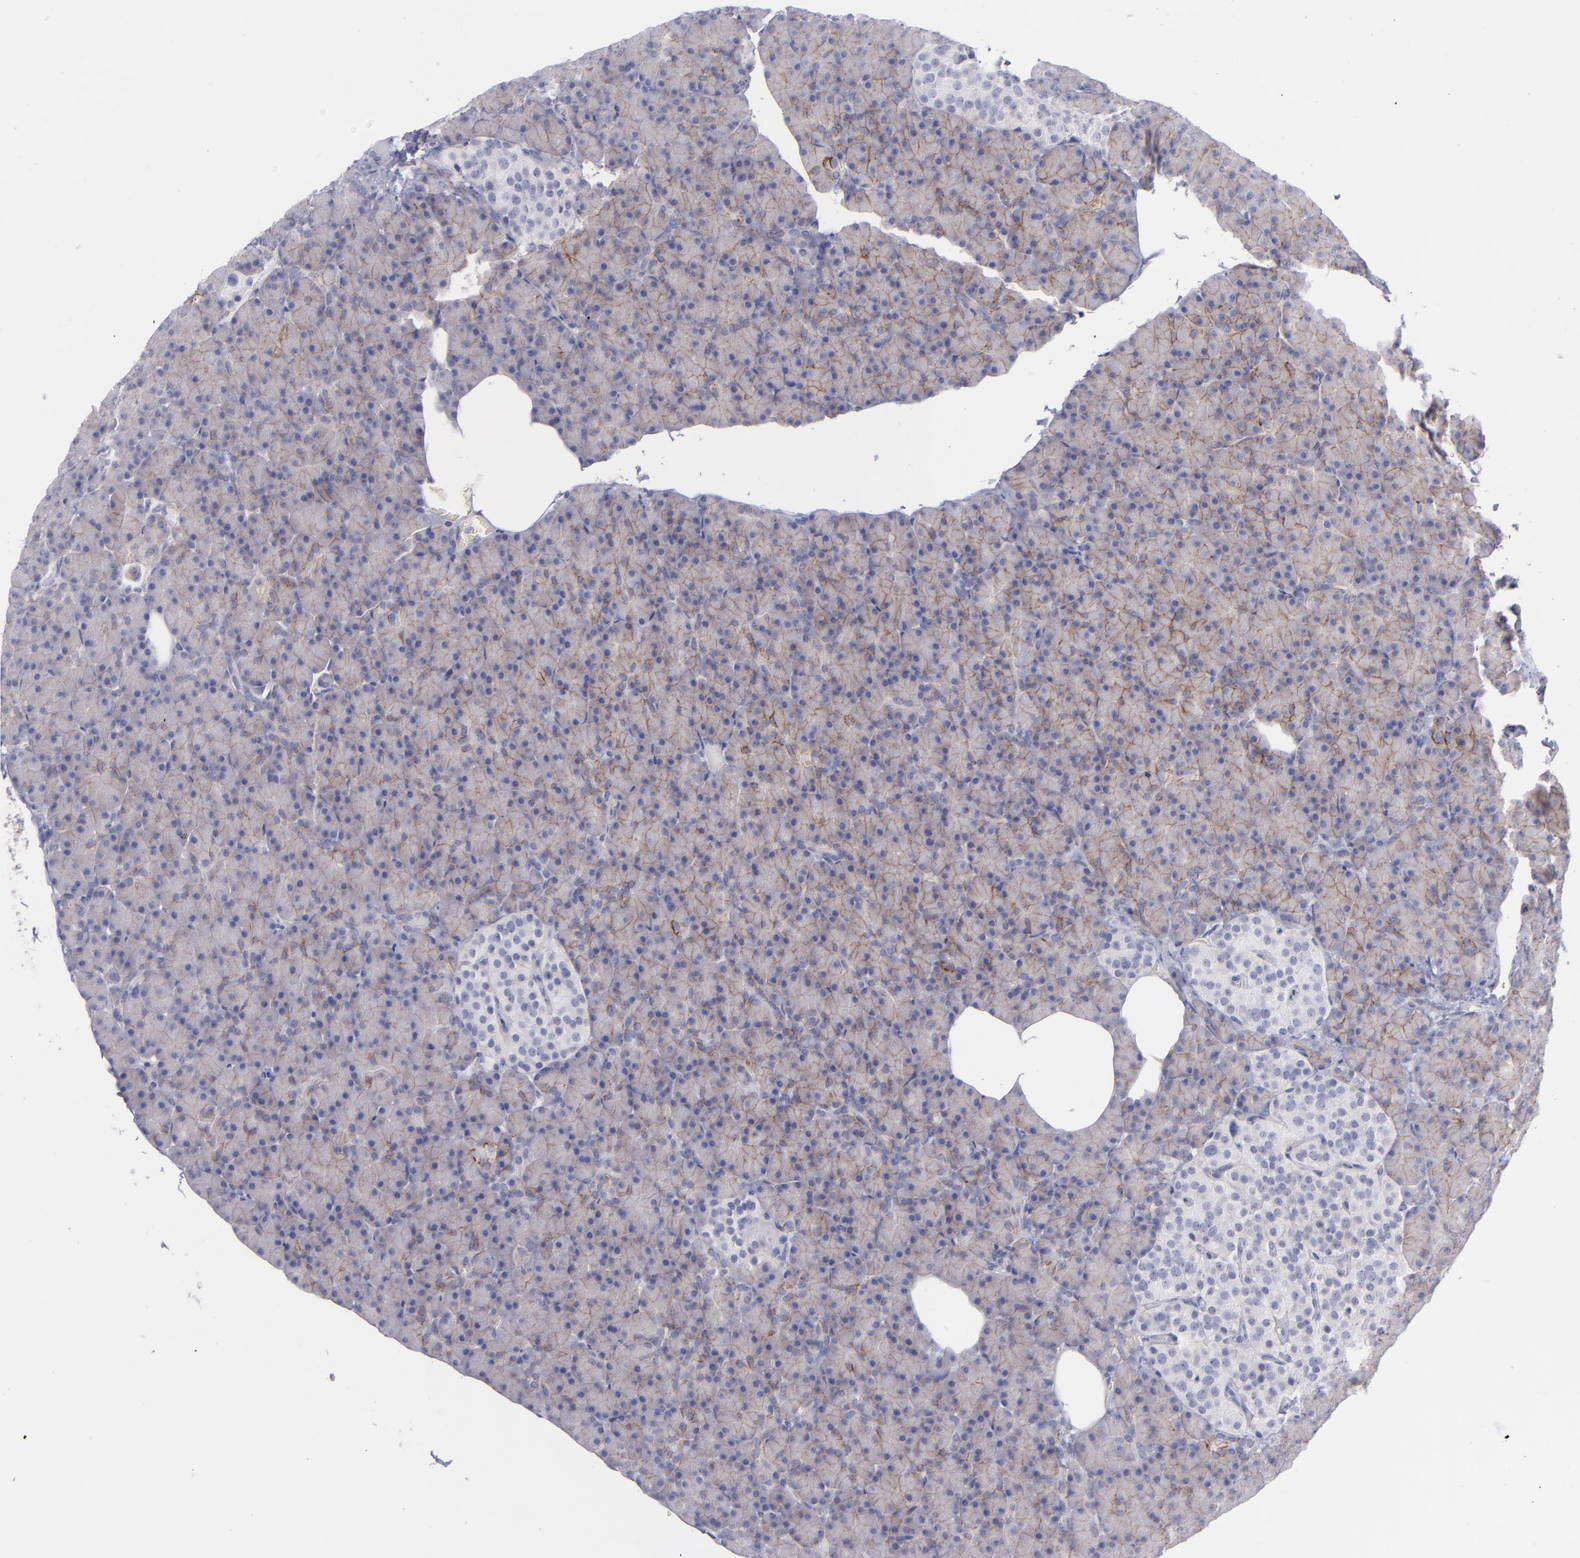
{"staining": {"intensity": "weak", "quantity": ">75%", "location": "cytoplasmic/membranous"}, "tissue": "pancreas", "cell_type": "Exocrine glandular cells", "image_type": "normal", "snomed": [{"axis": "morphology", "description": "Normal tissue, NOS"}, {"axis": "topography", "description": "Pancreas"}], "caption": "The image shows immunohistochemical staining of benign pancreas. There is weak cytoplasmic/membranous staining is identified in approximately >75% of exocrine glandular cells.", "gene": "BSG", "patient": {"sex": "female", "age": 43}}